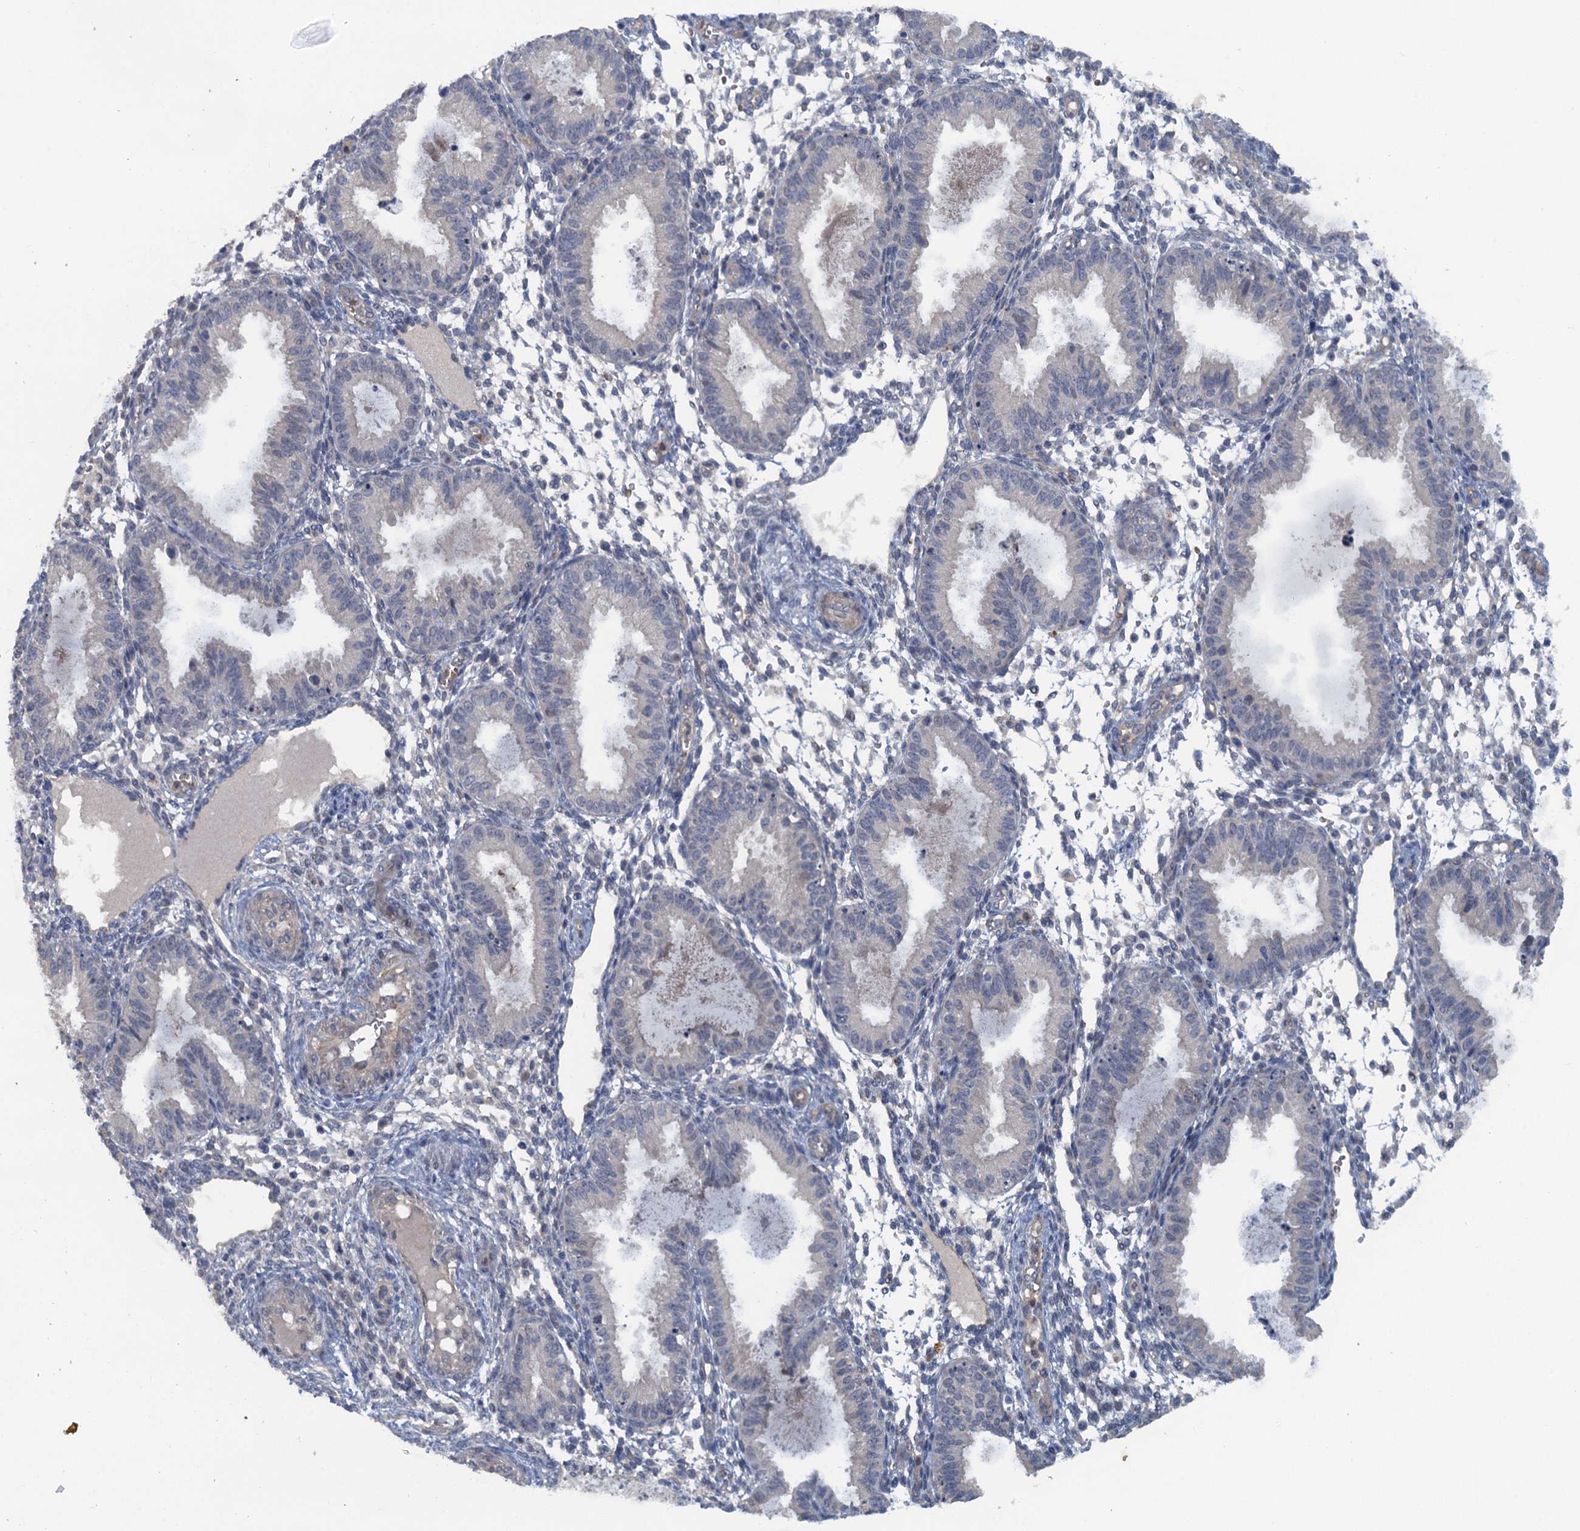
{"staining": {"intensity": "negative", "quantity": "none", "location": "none"}, "tissue": "endometrium", "cell_type": "Cells in endometrial stroma", "image_type": "normal", "snomed": [{"axis": "morphology", "description": "Normal tissue, NOS"}, {"axis": "topography", "description": "Endometrium"}], "caption": "This is a image of immunohistochemistry staining of unremarkable endometrium, which shows no positivity in cells in endometrial stroma. (DAB immunohistochemistry (IHC), high magnification).", "gene": "MYO16", "patient": {"sex": "female", "age": 33}}